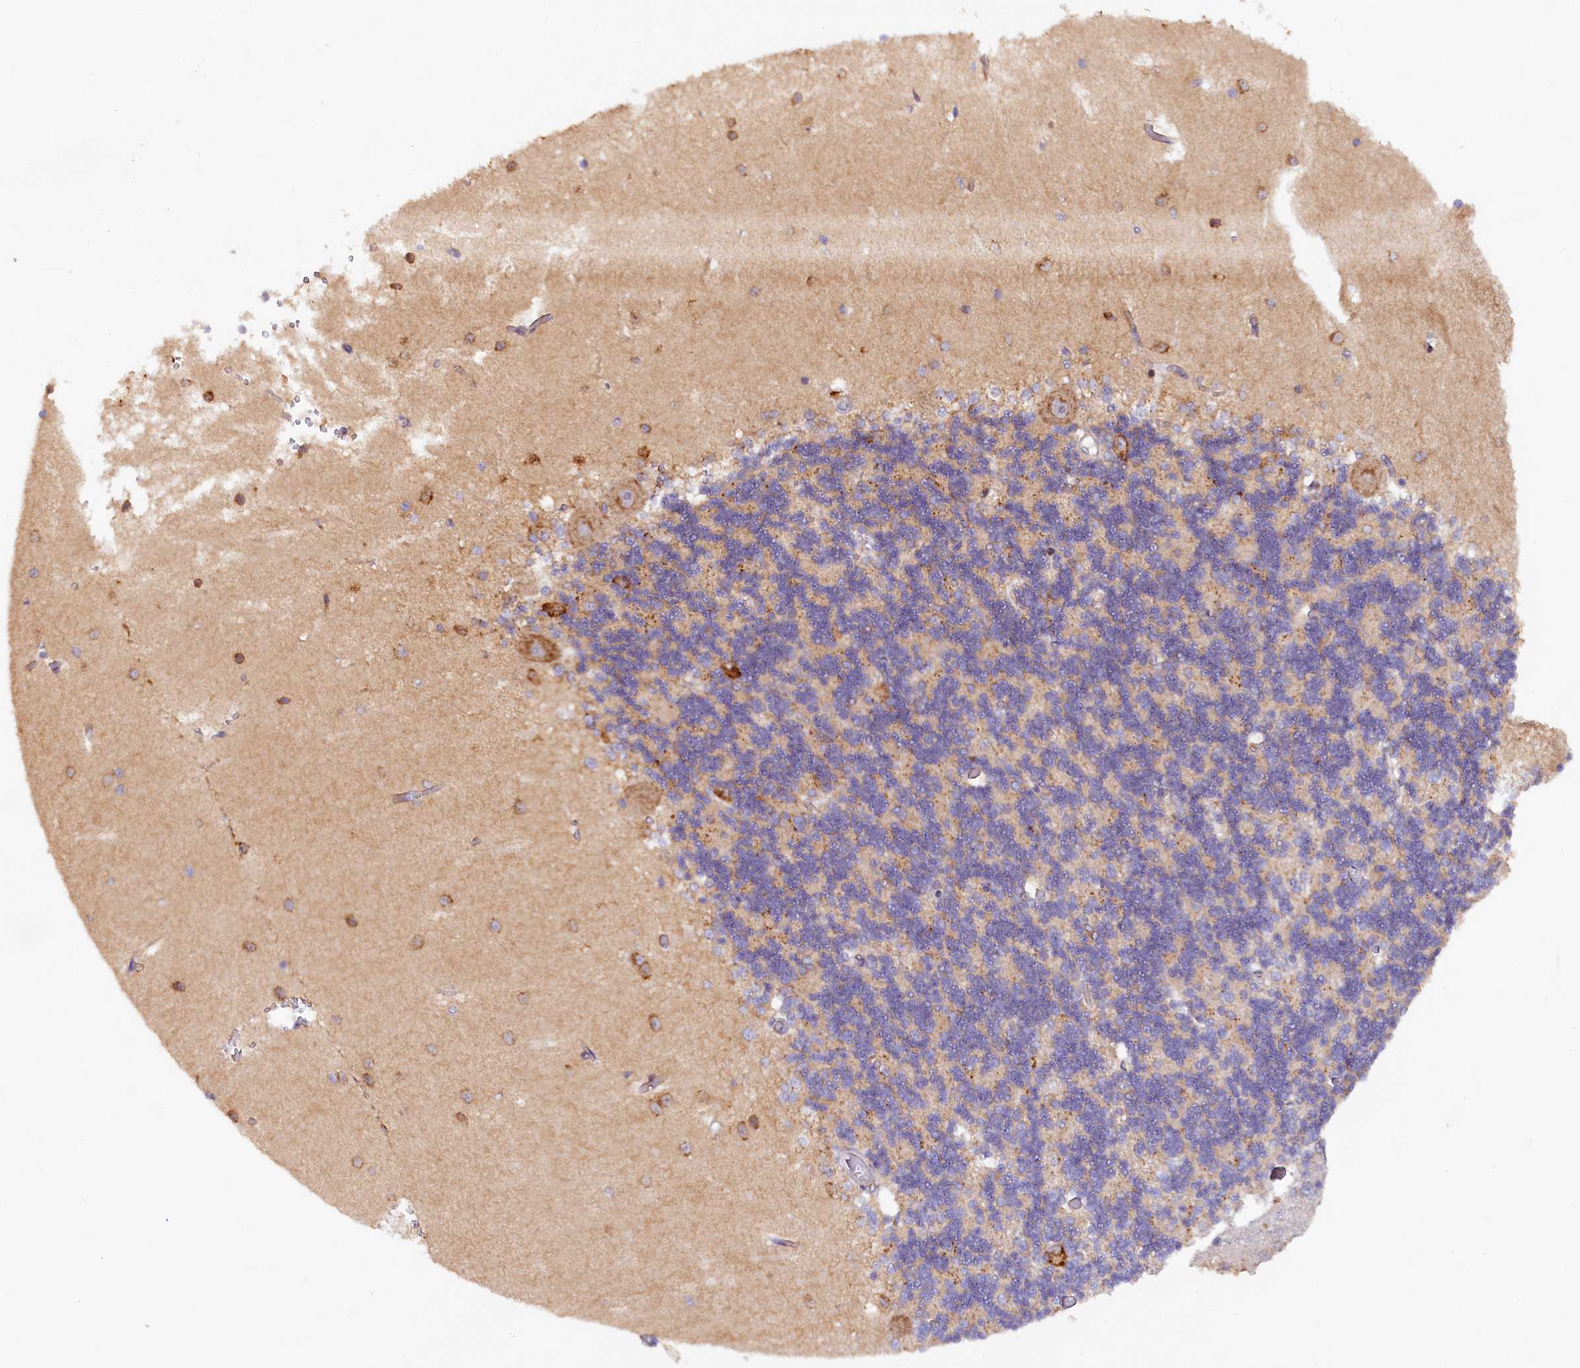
{"staining": {"intensity": "weak", "quantity": "25%-75%", "location": "cytoplasmic/membranous"}, "tissue": "cerebellum", "cell_type": "Cells in granular layer", "image_type": "normal", "snomed": [{"axis": "morphology", "description": "Normal tissue, NOS"}, {"axis": "topography", "description": "Cerebellum"}], "caption": "IHC of unremarkable cerebellum reveals low levels of weak cytoplasmic/membranous staining in about 25%-75% of cells in granular layer.", "gene": "SSC5D", "patient": {"sex": "male", "age": 37}}